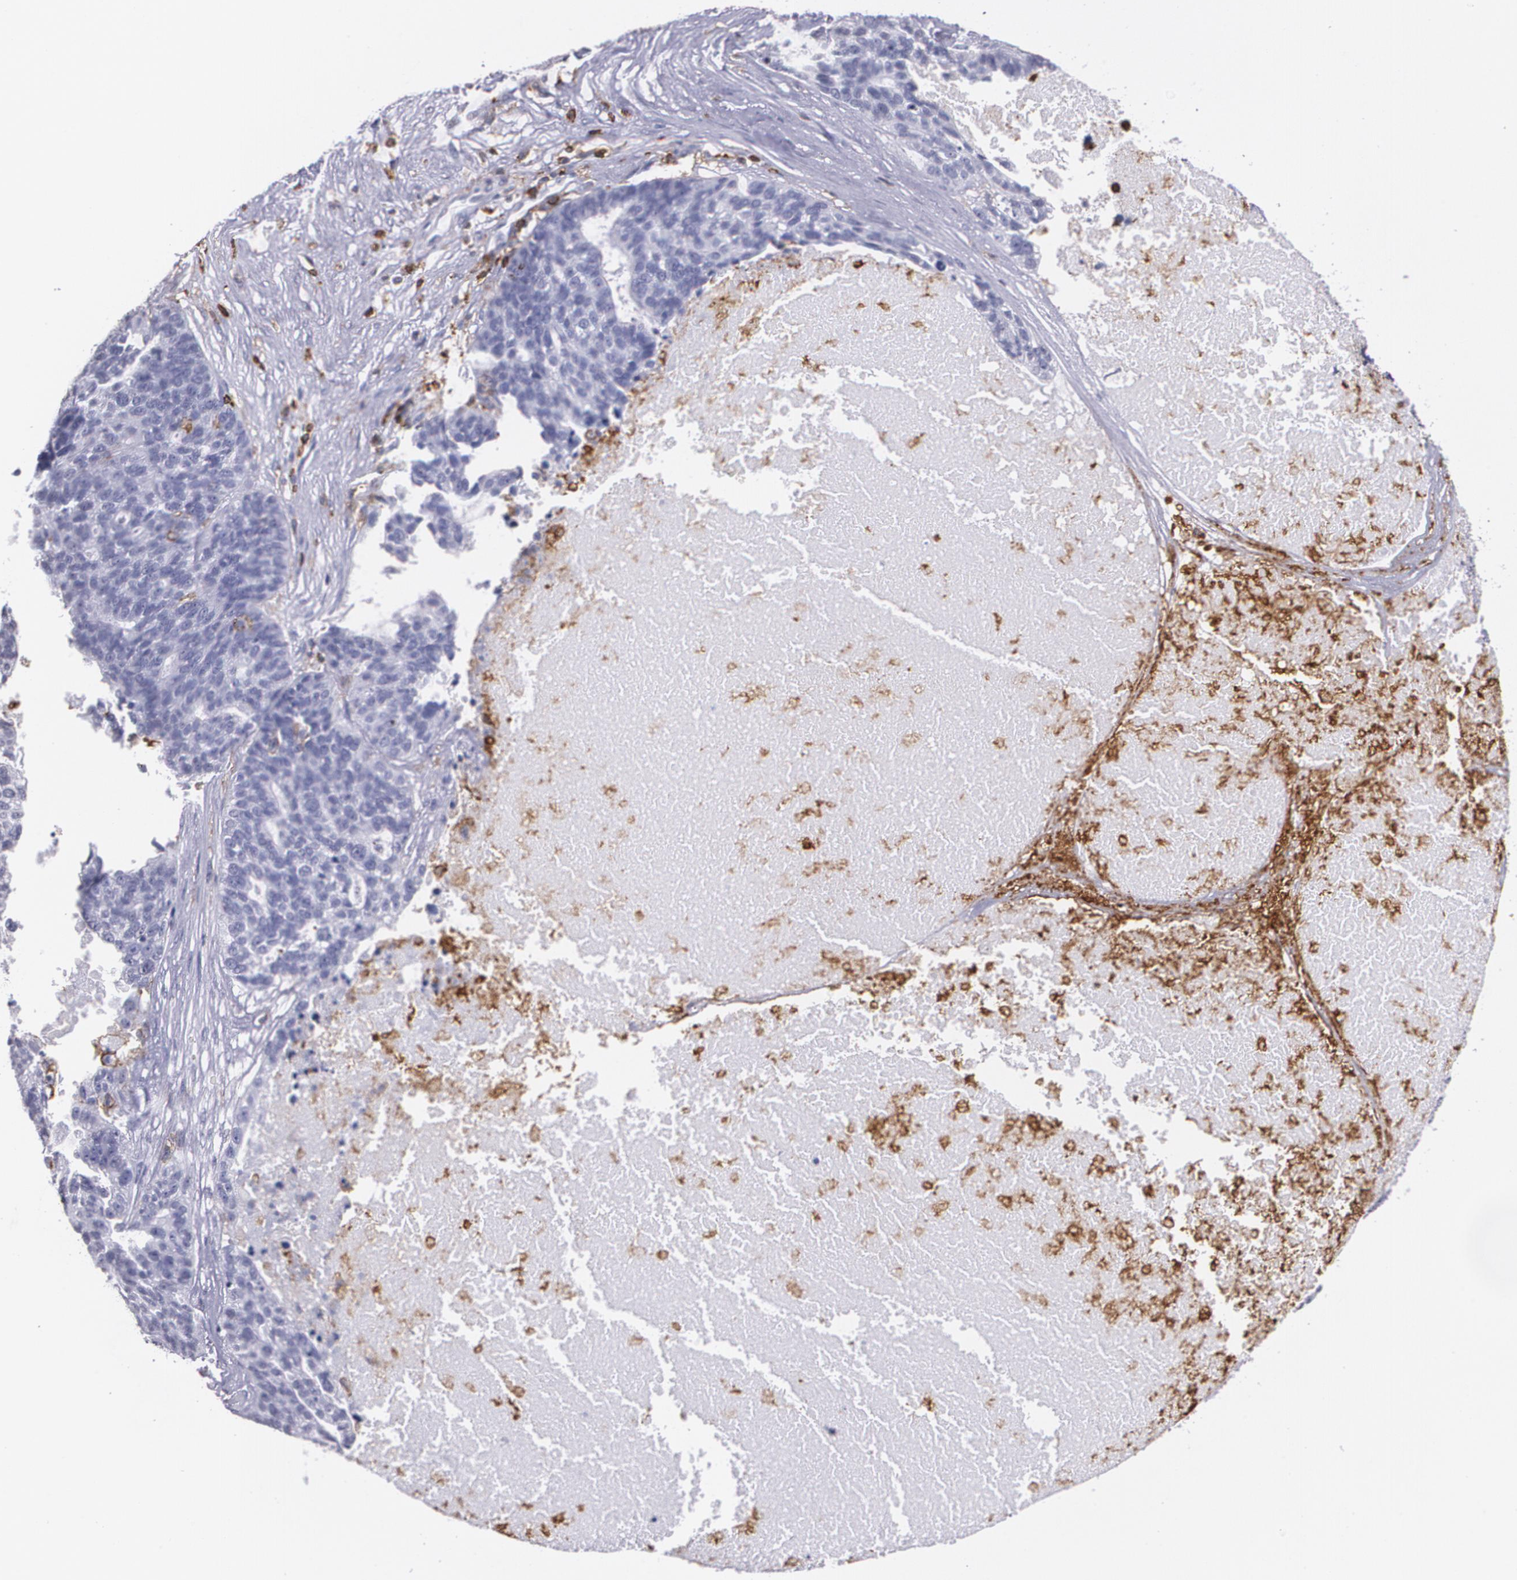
{"staining": {"intensity": "negative", "quantity": "none", "location": "none"}, "tissue": "ovarian cancer", "cell_type": "Tumor cells", "image_type": "cancer", "snomed": [{"axis": "morphology", "description": "Cystadenocarcinoma, serous, NOS"}, {"axis": "topography", "description": "Ovary"}], "caption": "Ovarian cancer was stained to show a protein in brown. There is no significant staining in tumor cells.", "gene": "PTPRC", "patient": {"sex": "female", "age": 59}}